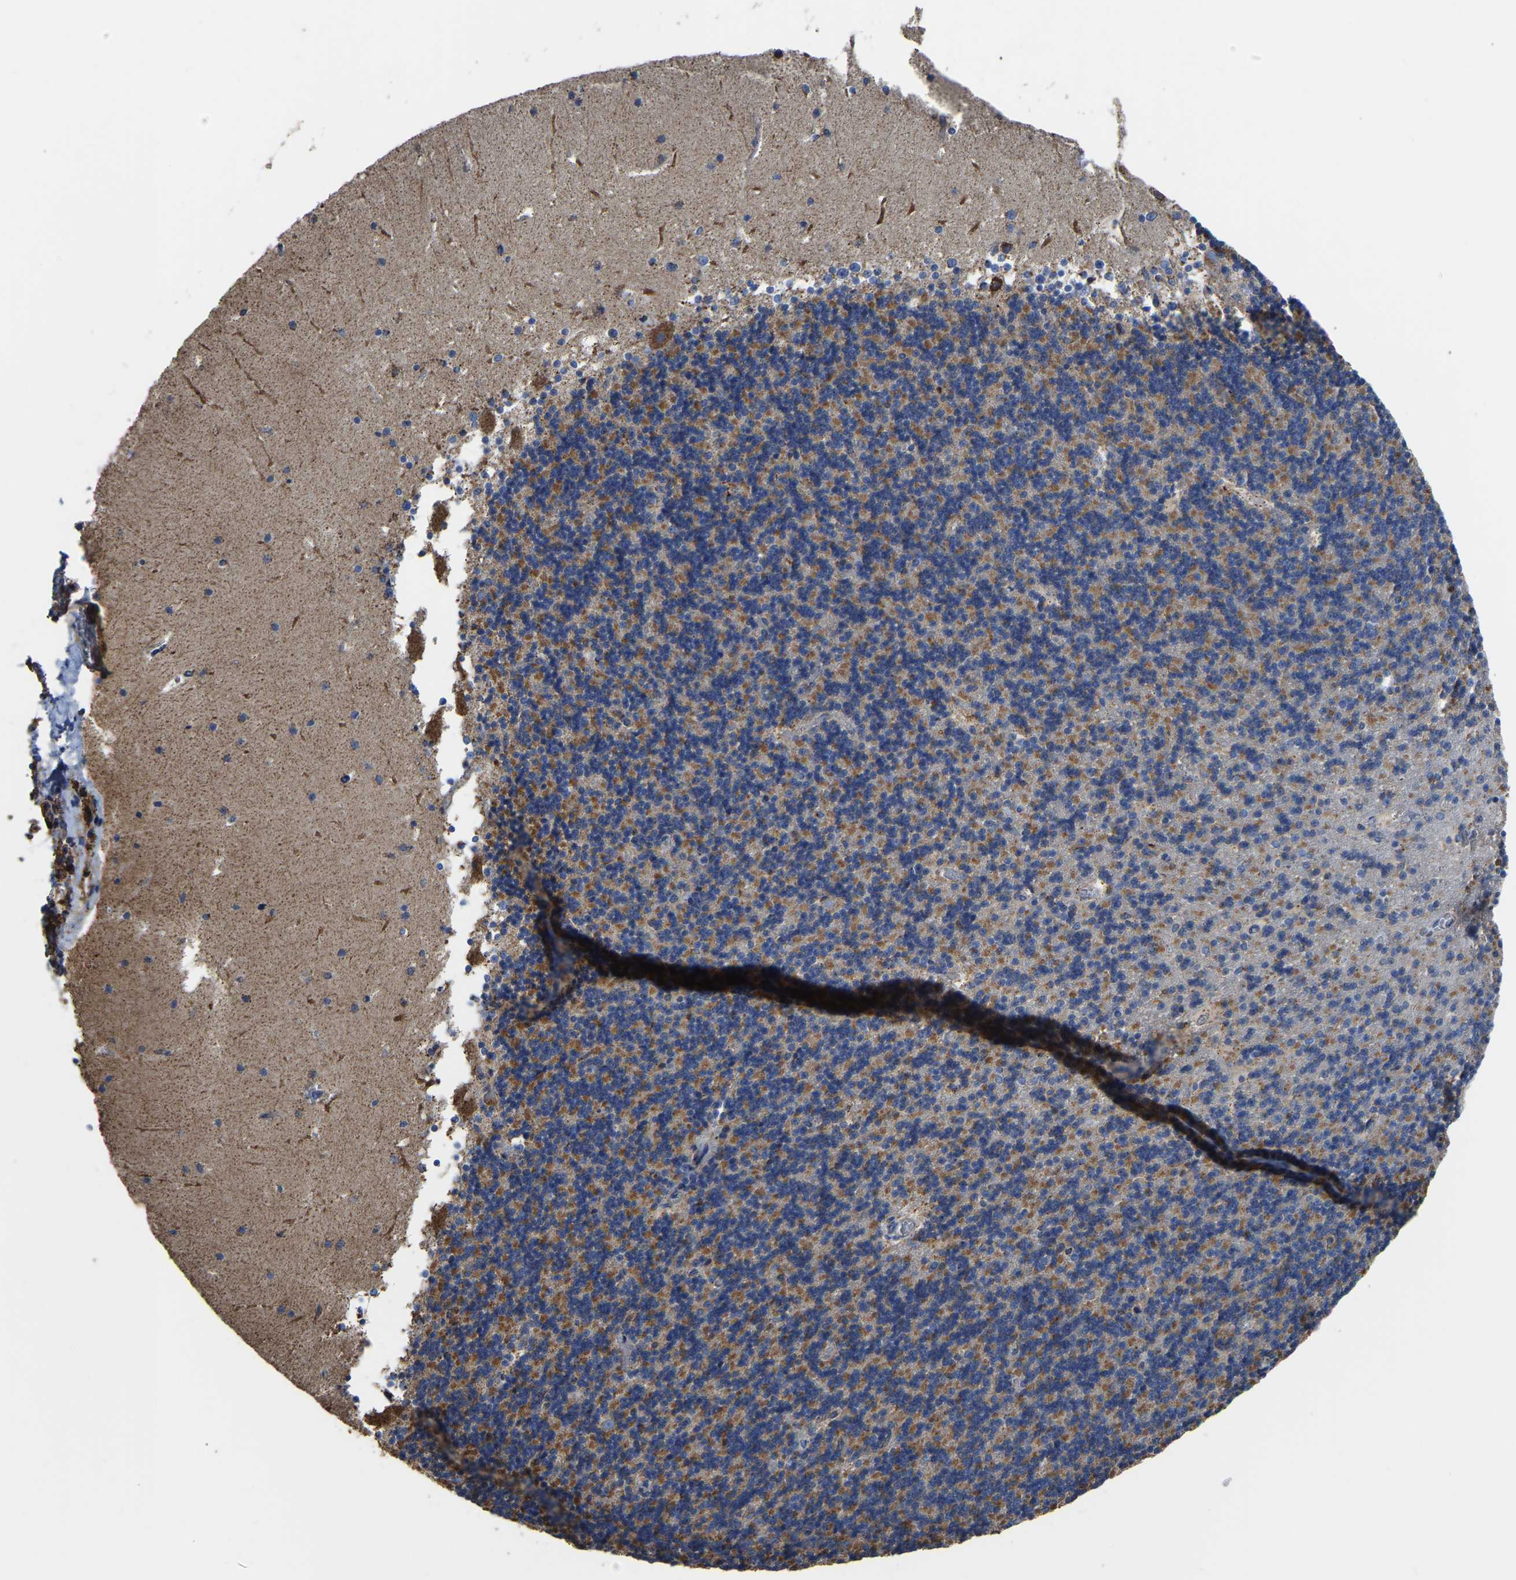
{"staining": {"intensity": "moderate", "quantity": "25%-75%", "location": "cytoplasmic/membranous"}, "tissue": "cerebellum", "cell_type": "Cells in granular layer", "image_type": "normal", "snomed": [{"axis": "morphology", "description": "Normal tissue, NOS"}, {"axis": "topography", "description": "Cerebellum"}], "caption": "DAB (3,3'-diaminobenzidine) immunohistochemical staining of benign human cerebellum shows moderate cytoplasmic/membranous protein expression in about 25%-75% of cells in granular layer.", "gene": "ETFA", "patient": {"sex": "male", "age": 45}}